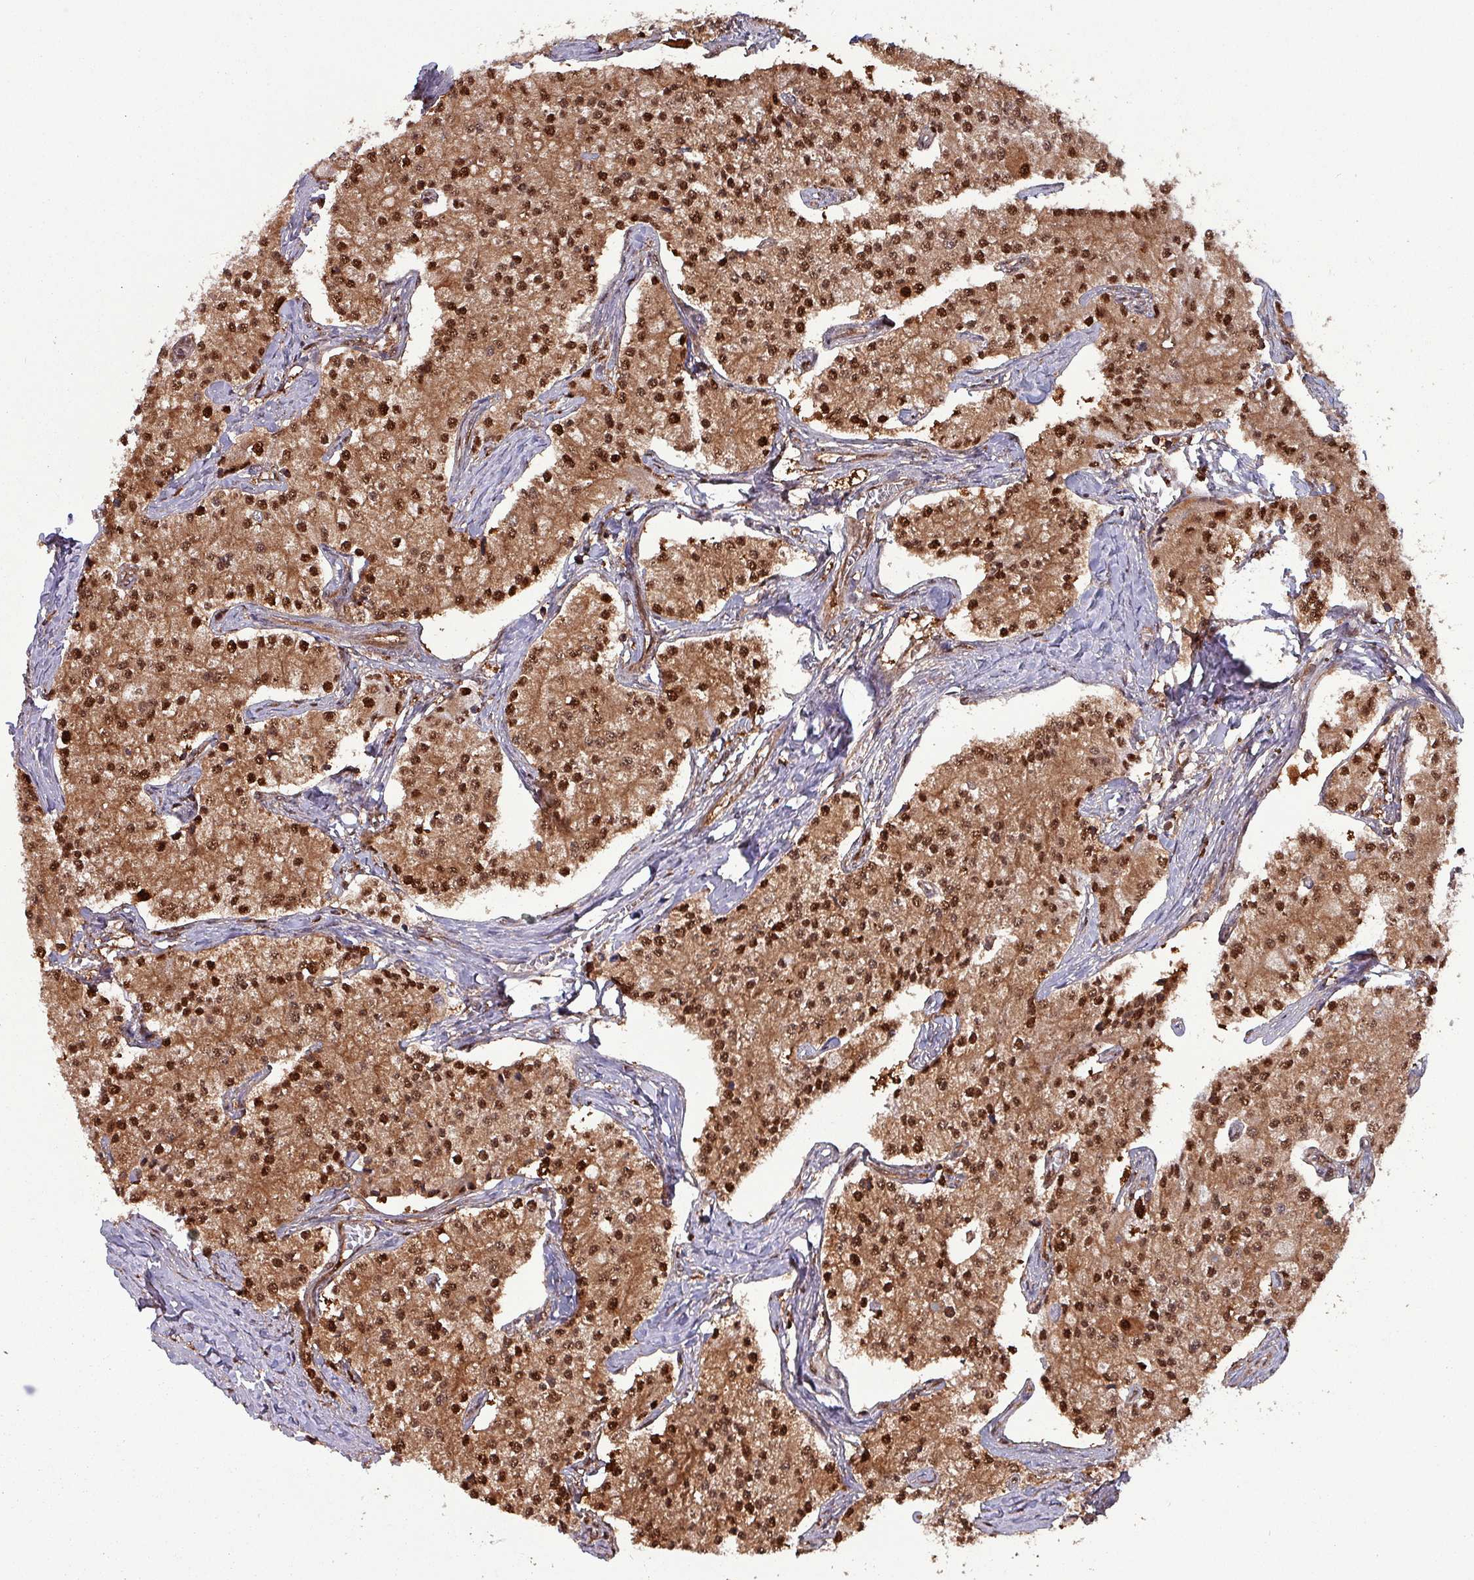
{"staining": {"intensity": "strong", "quantity": ">75%", "location": "cytoplasmic/membranous,nuclear"}, "tissue": "carcinoid", "cell_type": "Tumor cells", "image_type": "cancer", "snomed": [{"axis": "morphology", "description": "Carcinoid, malignant, NOS"}, {"axis": "topography", "description": "Colon"}], "caption": "Strong cytoplasmic/membranous and nuclear staining for a protein is identified in about >75% of tumor cells of carcinoid using IHC.", "gene": "PSMB8", "patient": {"sex": "female", "age": 52}}